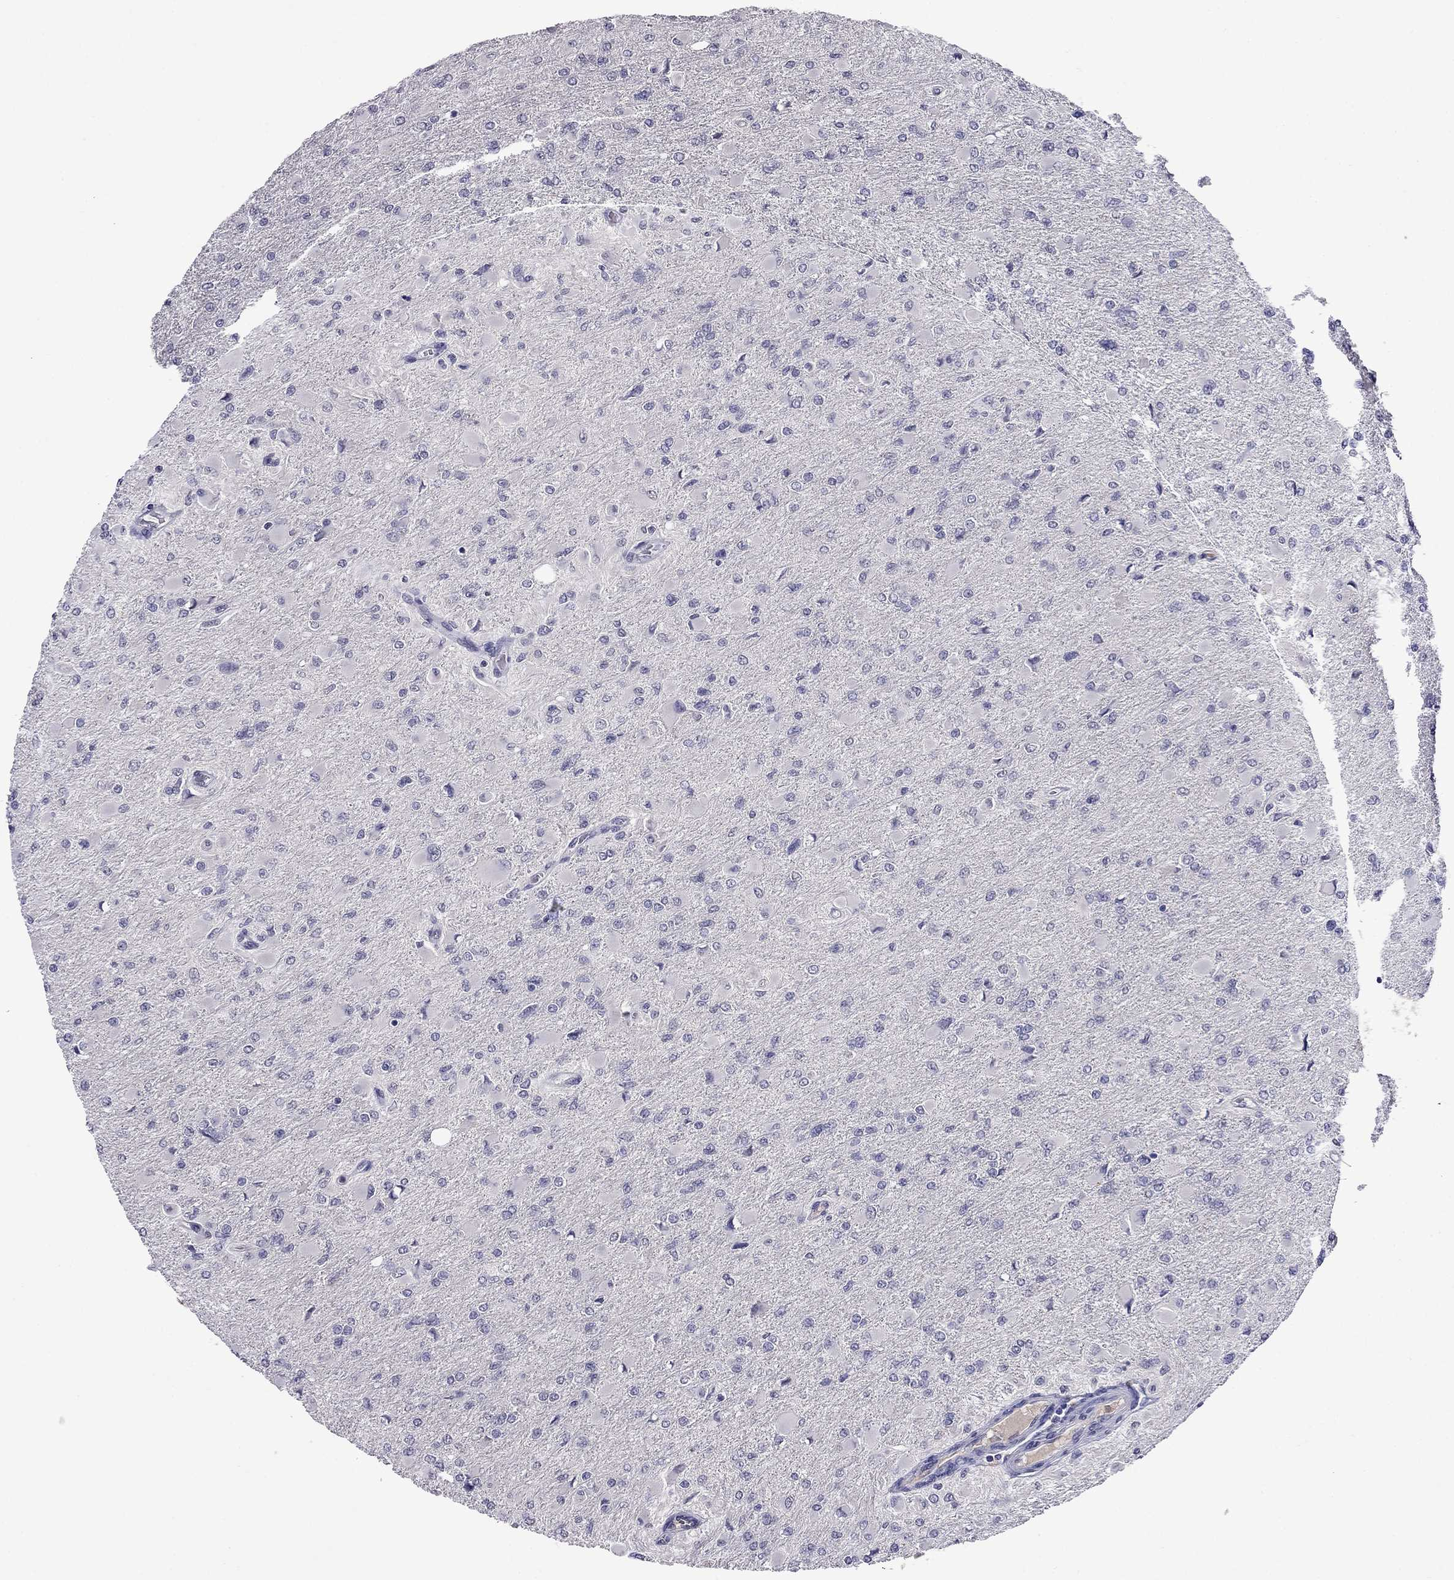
{"staining": {"intensity": "negative", "quantity": "none", "location": "none"}, "tissue": "glioma", "cell_type": "Tumor cells", "image_type": "cancer", "snomed": [{"axis": "morphology", "description": "Glioma, malignant, High grade"}, {"axis": "topography", "description": "Cerebral cortex"}], "caption": "The immunohistochemistry micrograph has no significant staining in tumor cells of malignant glioma (high-grade) tissue.", "gene": "STAR", "patient": {"sex": "female", "age": 36}}